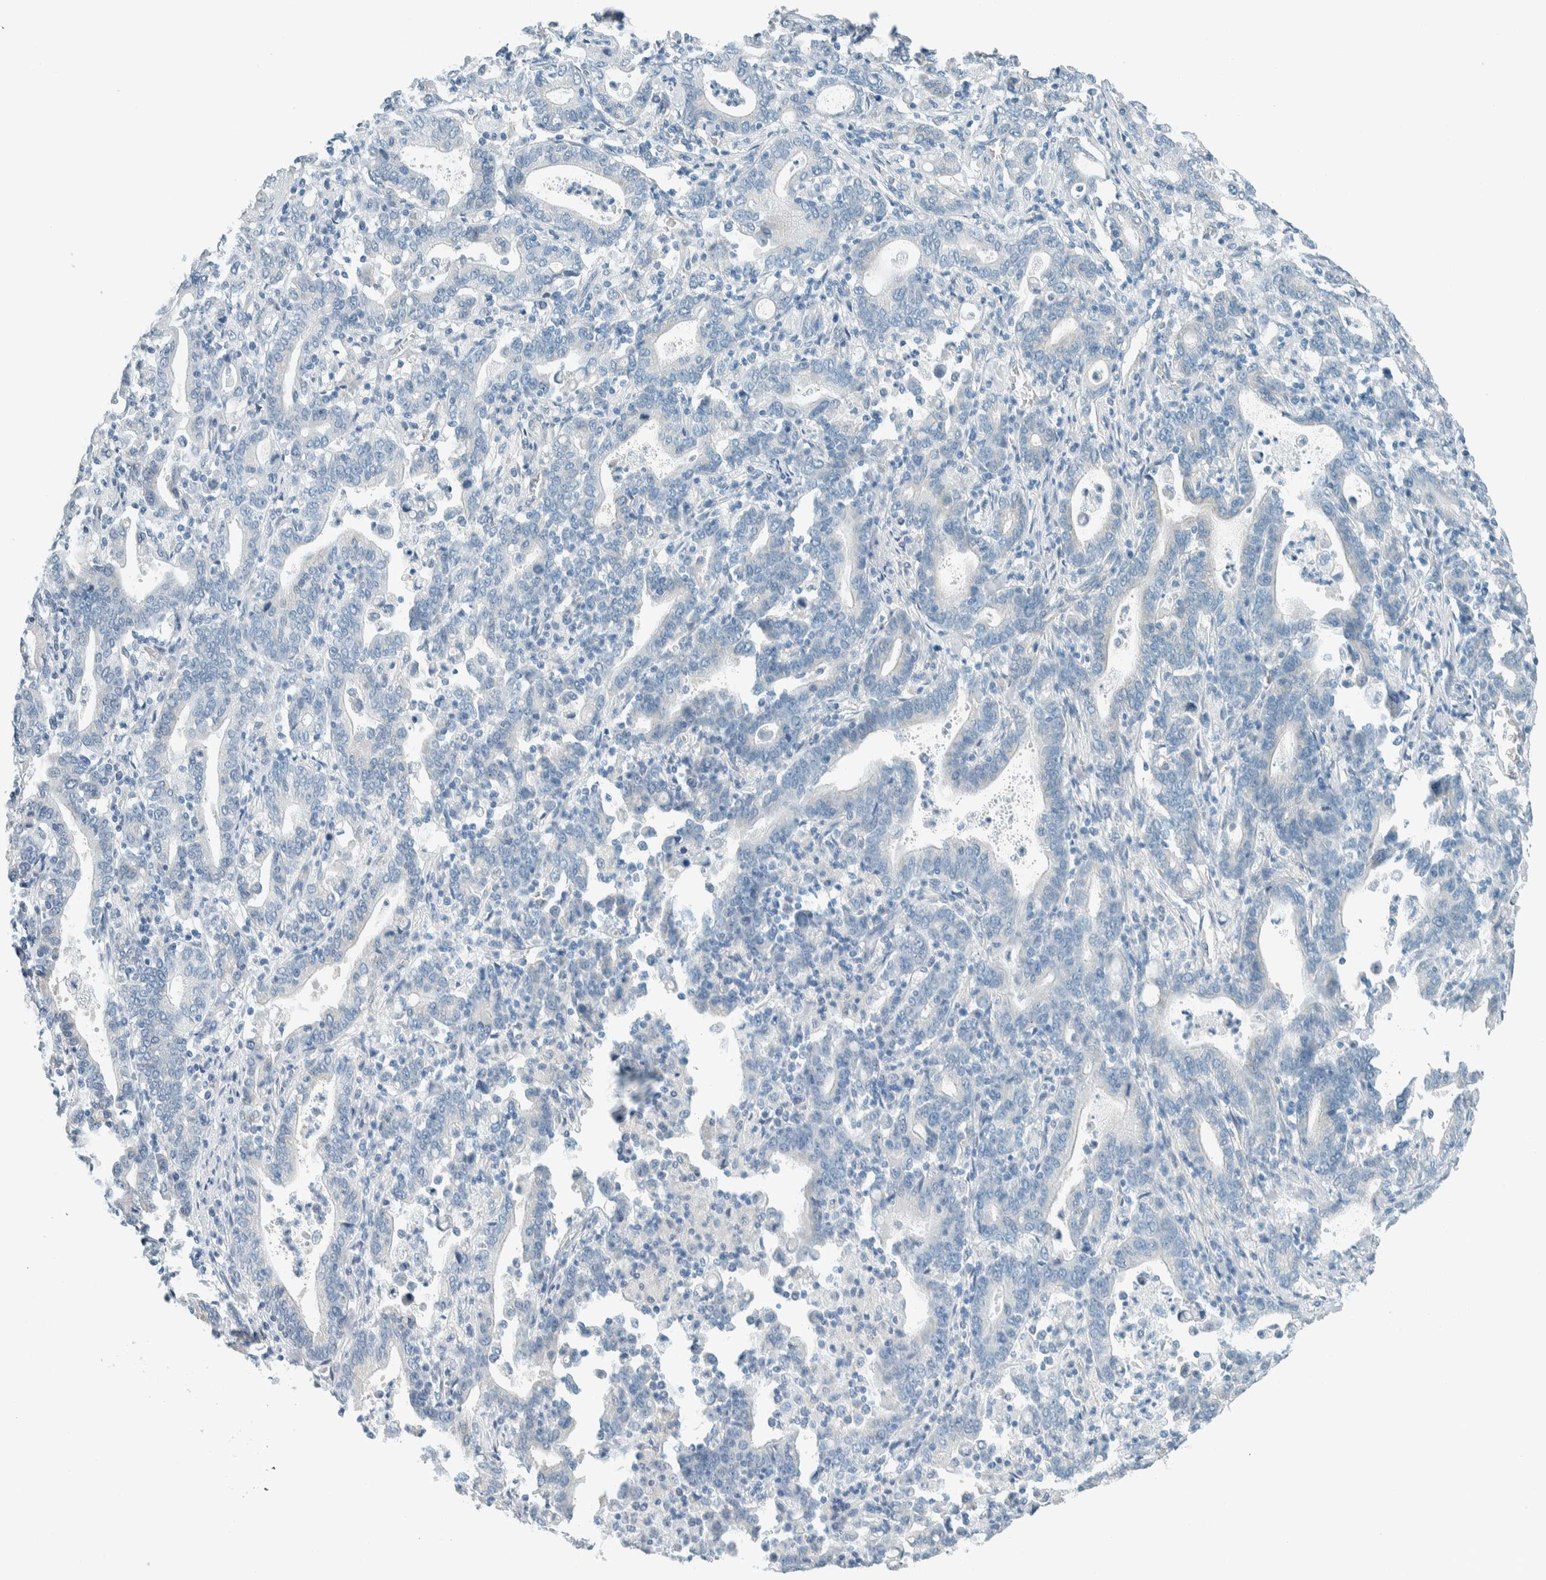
{"staining": {"intensity": "negative", "quantity": "none", "location": "none"}, "tissue": "stomach cancer", "cell_type": "Tumor cells", "image_type": "cancer", "snomed": [{"axis": "morphology", "description": "Adenocarcinoma, NOS"}, {"axis": "topography", "description": "Stomach, upper"}], "caption": "An immunohistochemistry (IHC) photomicrograph of stomach cancer is shown. There is no staining in tumor cells of stomach cancer.", "gene": "ALDH7A1", "patient": {"sex": "male", "age": 69}}